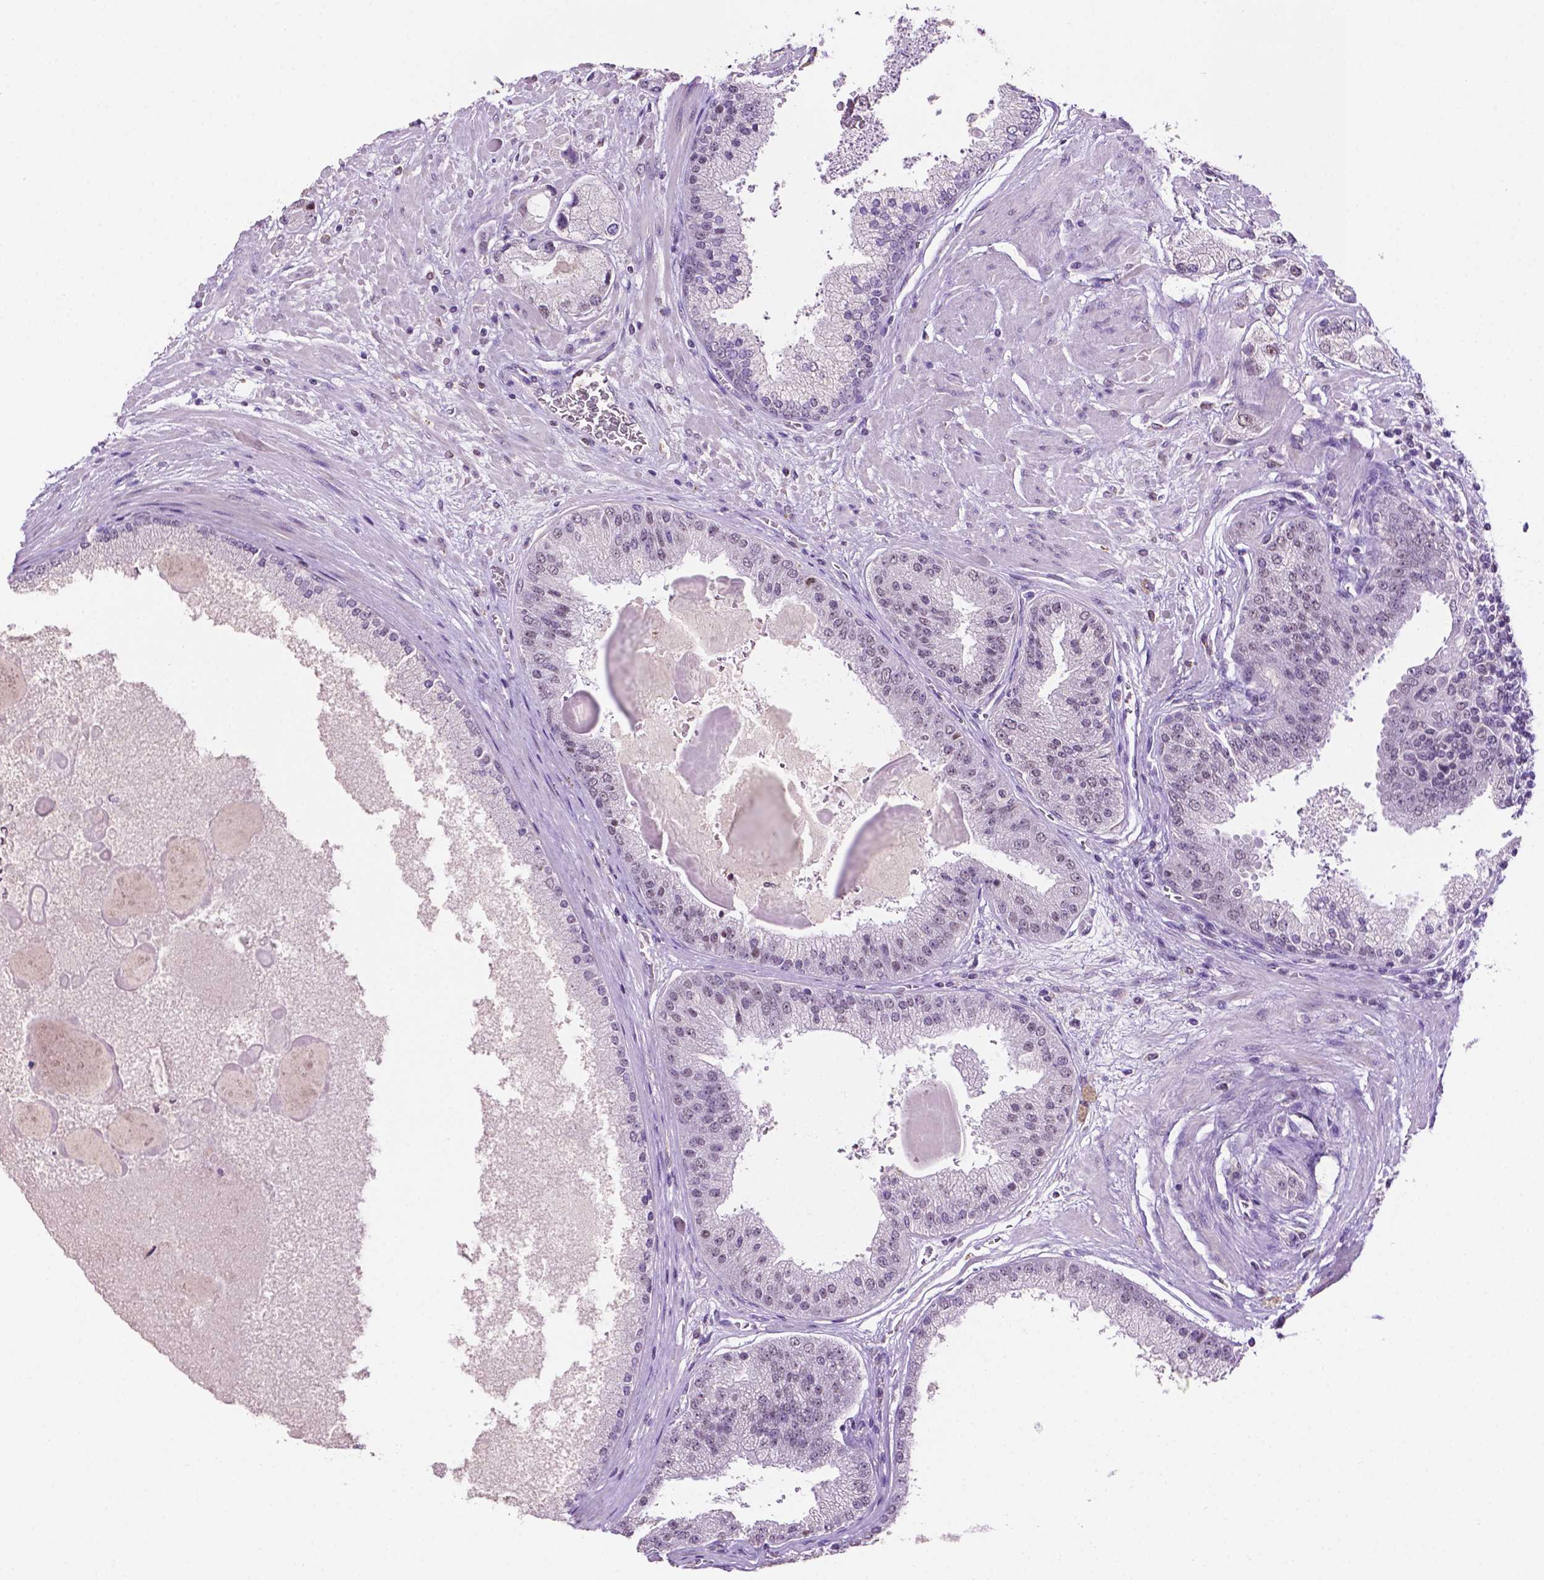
{"staining": {"intensity": "negative", "quantity": "none", "location": "none"}, "tissue": "prostate cancer", "cell_type": "Tumor cells", "image_type": "cancer", "snomed": [{"axis": "morphology", "description": "Adenocarcinoma, High grade"}, {"axis": "topography", "description": "Prostate"}], "caption": "High power microscopy photomicrograph of an IHC micrograph of adenocarcinoma (high-grade) (prostate), revealing no significant positivity in tumor cells.", "gene": "PTPN6", "patient": {"sex": "male", "age": 67}}